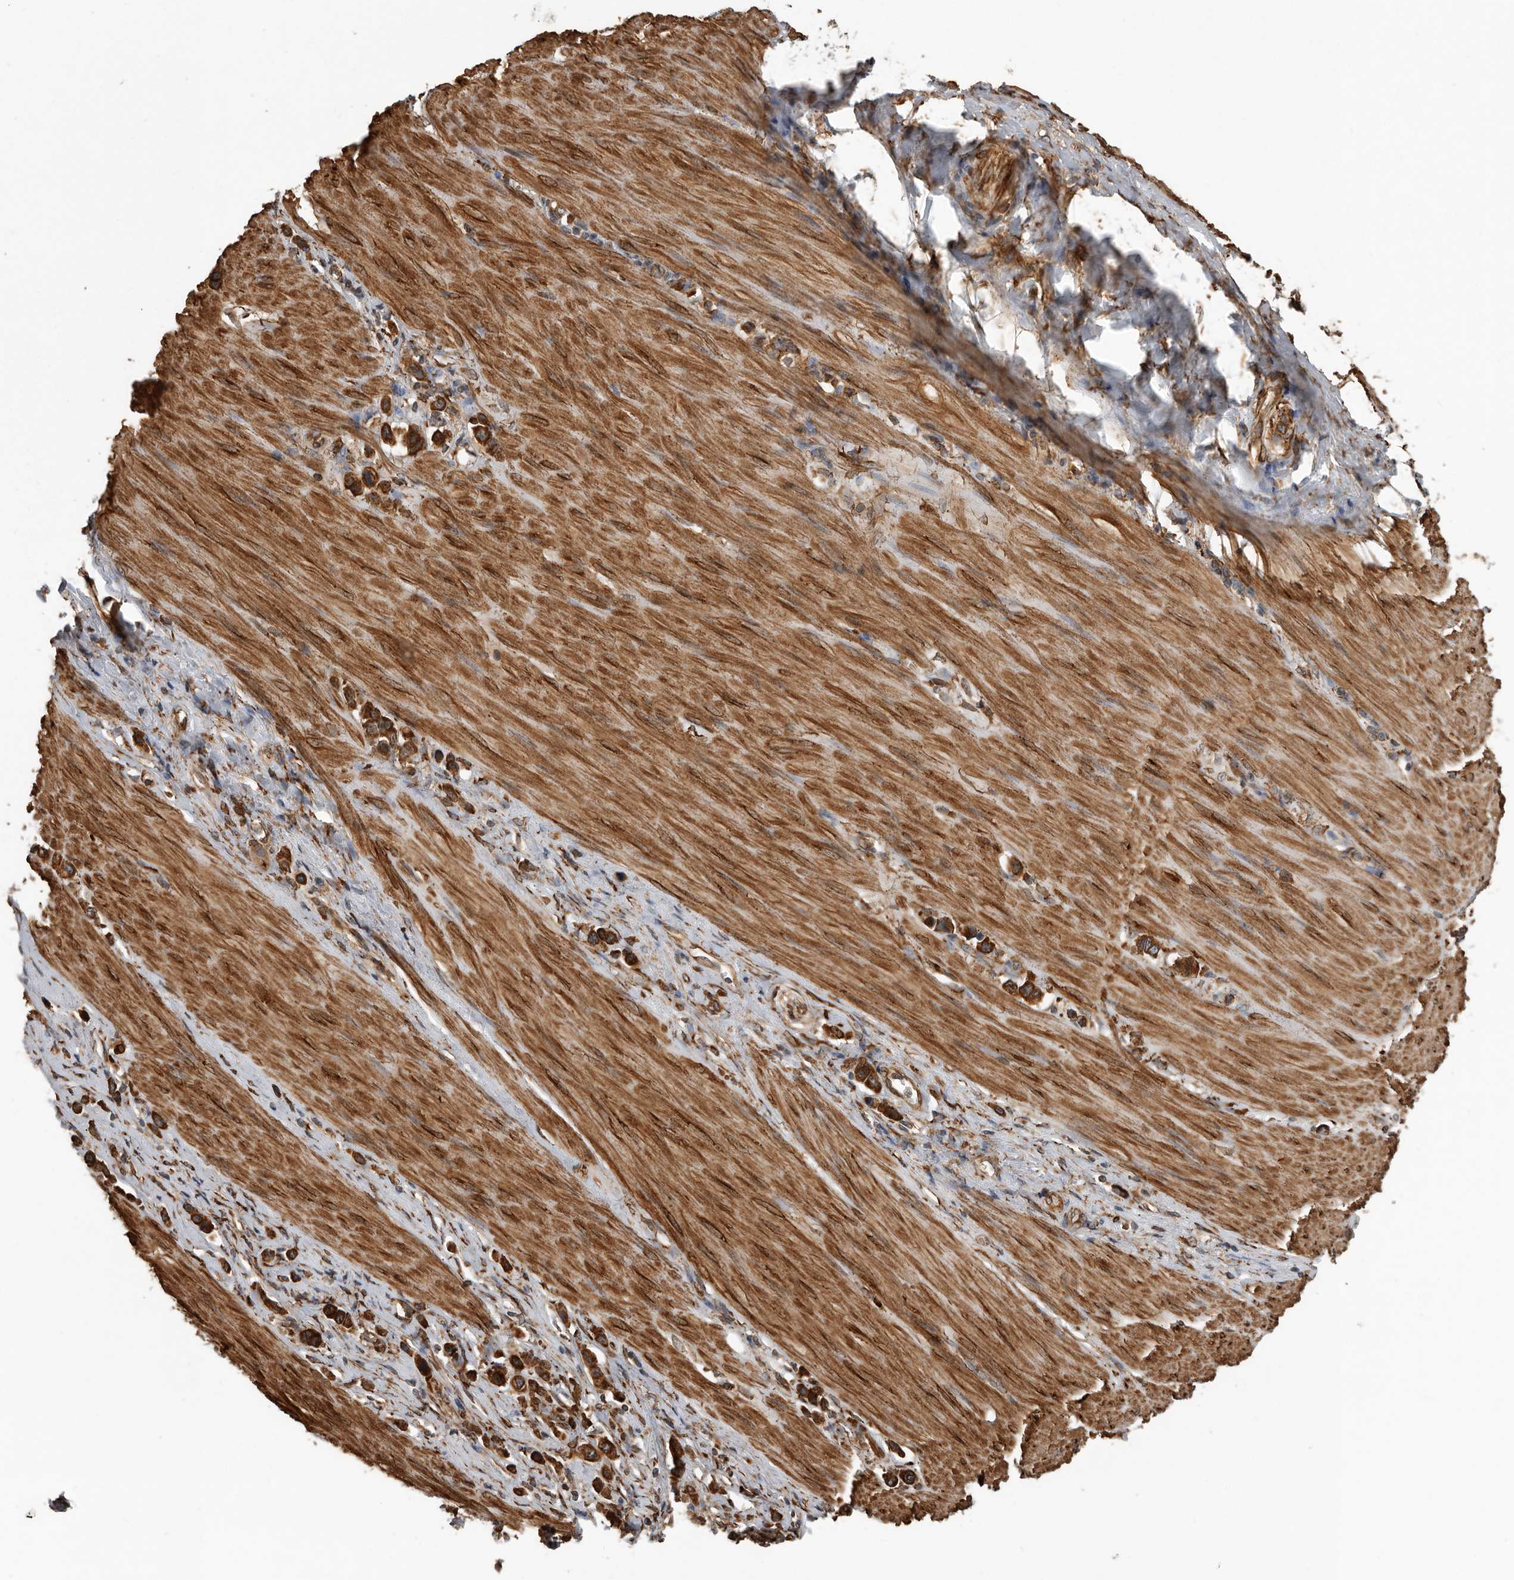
{"staining": {"intensity": "strong", "quantity": ">75%", "location": "cytoplasmic/membranous"}, "tissue": "stomach cancer", "cell_type": "Tumor cells", "image_type": "cancer", "snomed": [{"axis": "morphology", "description": "Adenocarcinoma, NOS"}, {"axis": "topography", "description": "Stomach"}], "caption": "Tumor cells reveal high levels of strong cytoplasmic/membranous staining in about >75% of cells in human stomach cancer (adenocarcinoma).", "gene": "CEP350", "patient": {"sex": "female", "age": 65}}